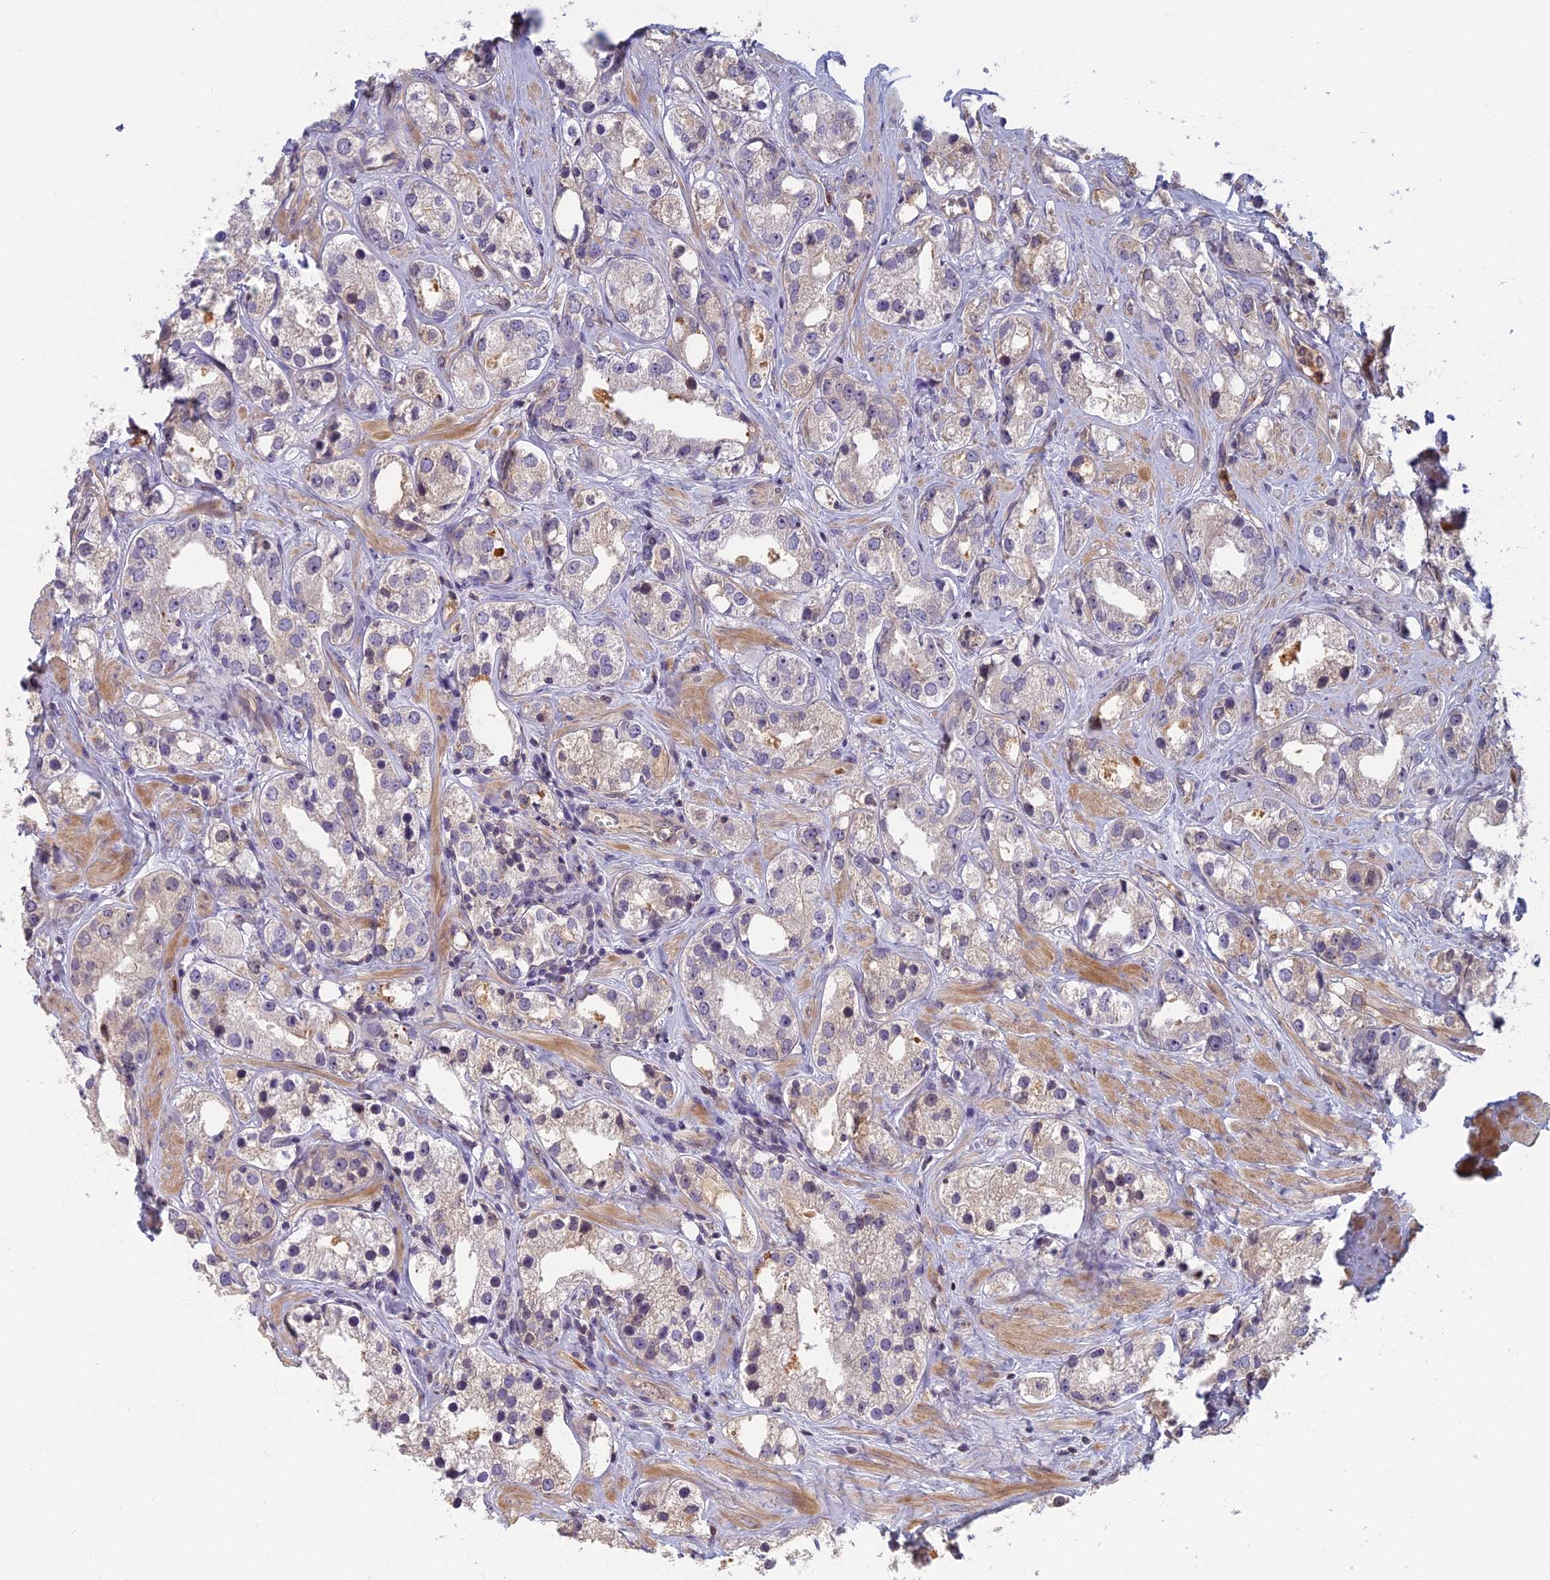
{"staining": {"intensity": "negative", "quantity": "none", "location": "none"}, "tissue": "prostate cancer", "cell_type": "Tumor cells", "image_type": "cancer", "snomed": [{"axis": "morphology", "description": "Adenocarcinoma, NOS"}, {"axis": "topography", "description": "Prostate"}], "caption": "IHC histopathology image of neoplastic tissue: prostate adenocarcinoma stained with DAB displays no significant protein staining in tumor cells.", "gene": "AP4E1", "patient": {"sex": "male", "age": 79}}